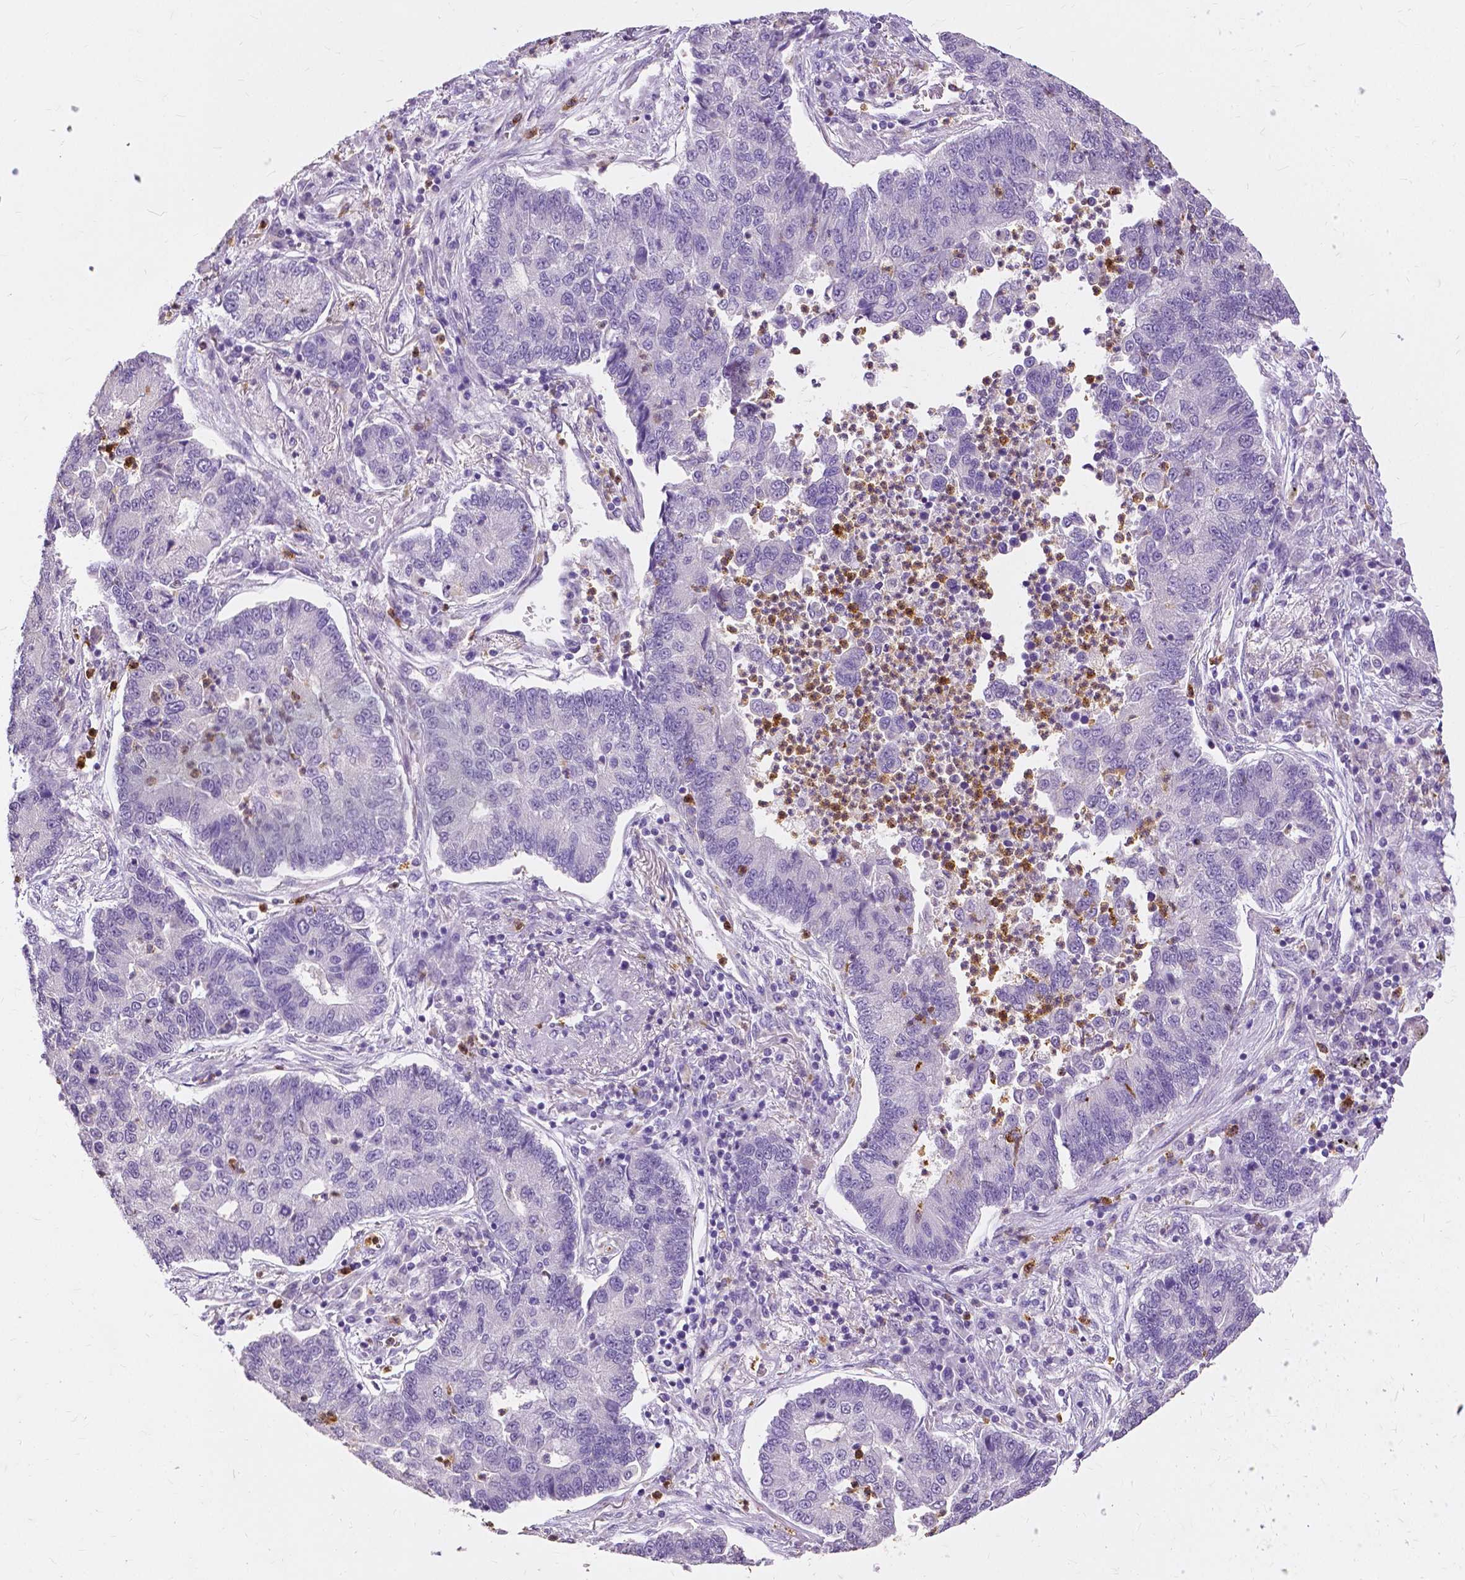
{"staining": {"intensity": "negative", "quantity": "none", "location": "none"}, "tissue": "lung cancer", "cell_type": "Tumor cells", "image_type": "cancer", "snomed": [{"axis": "morphology", "description": "Adenocarcinoma, NOS"}, {"axis": "topography", "description": "Lung"}], "caption": "An image of lung cancer (adenocarcinoma) stained for a protein reveals no brown staining in tumor cells. (Stains: DAB immunohistochemistry with hematoxylin counter stain, Microscopy: brightfield microscopy at high magnification).", "gene": "CXCR2", "patient": {"sex": "female", "age": 57}}